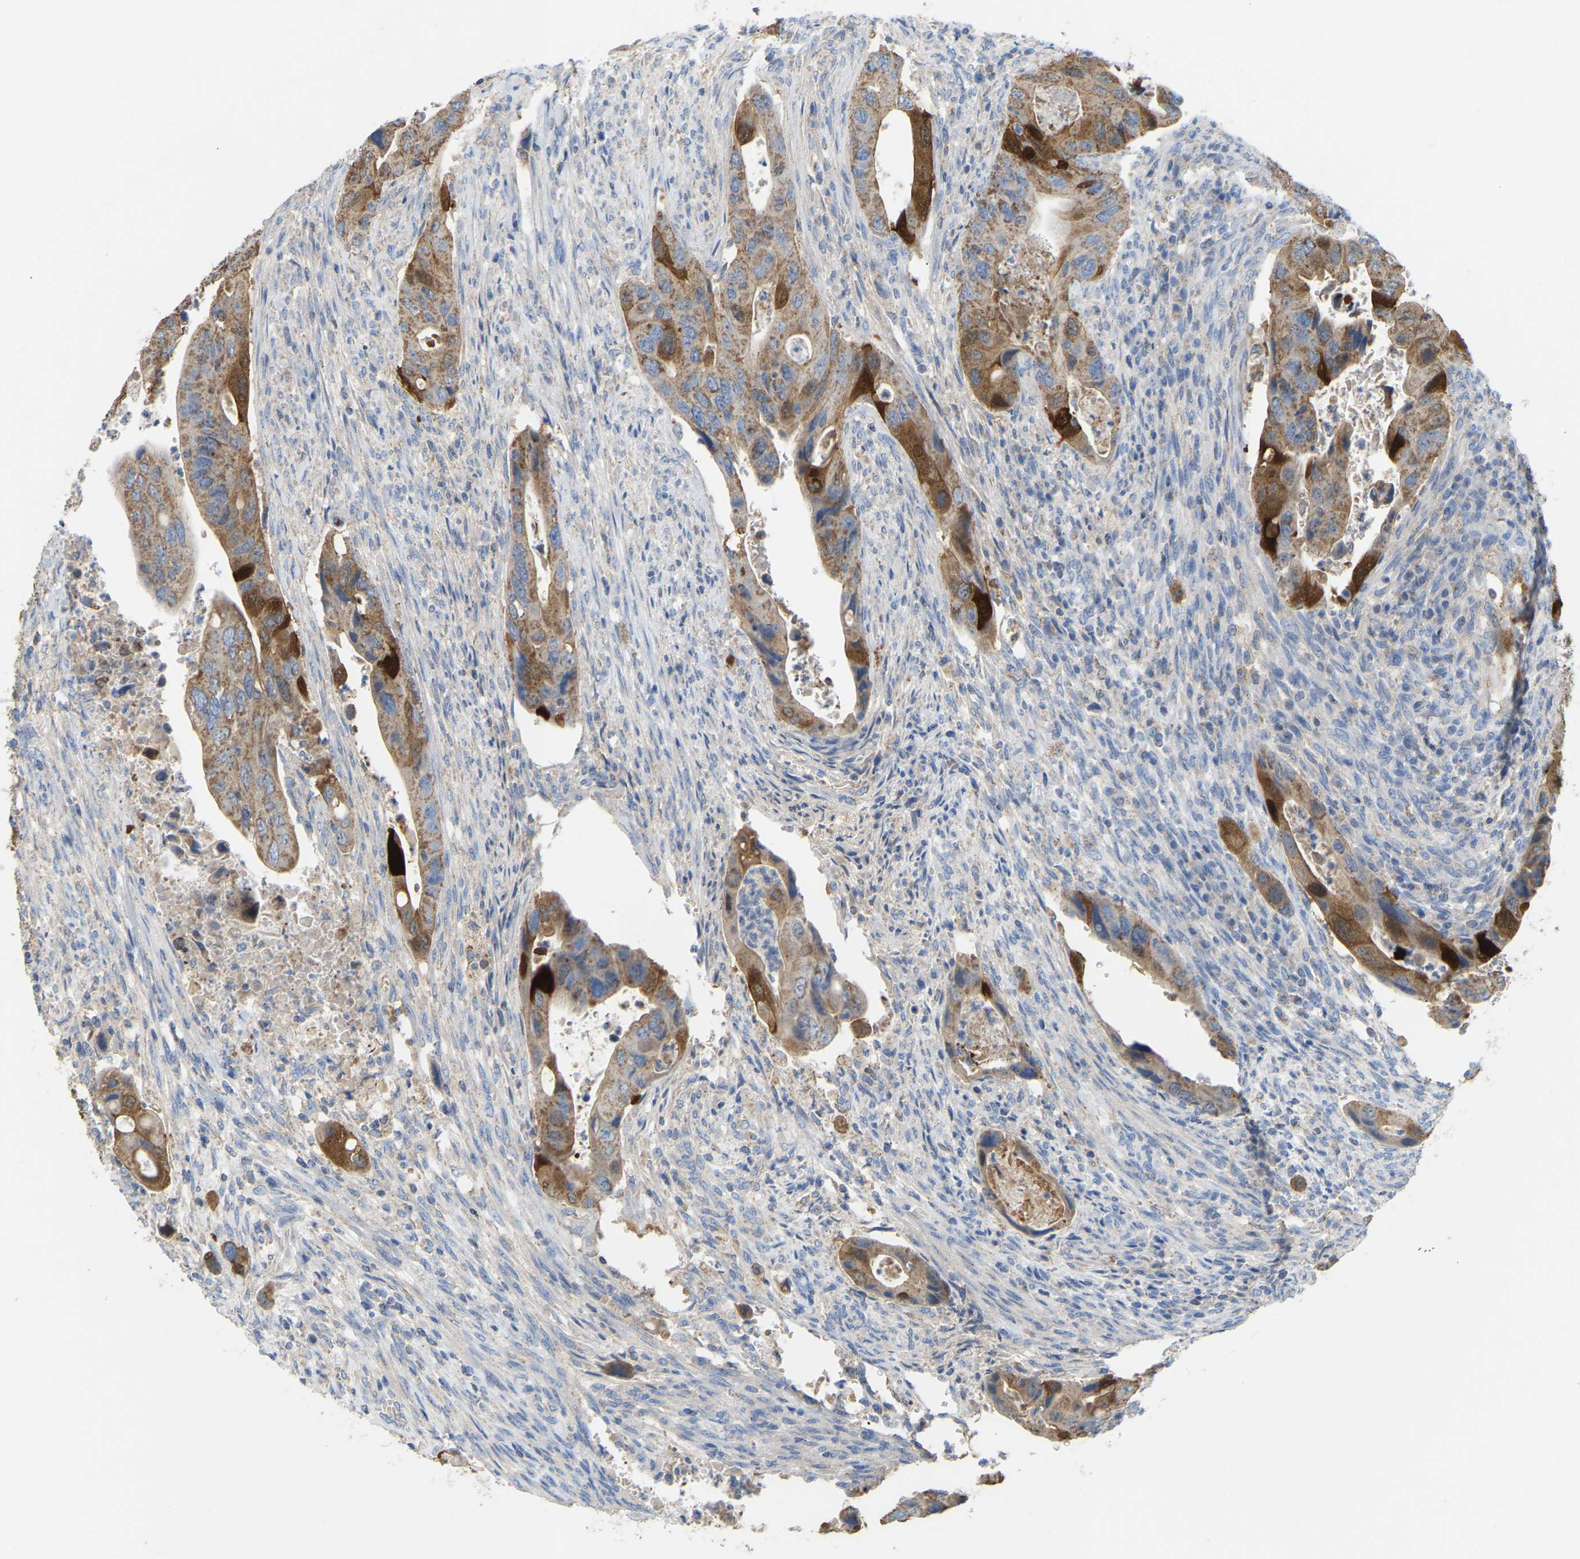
{"staining": {"intensity": "moderate", "quantity": ">75%", "location": "cytoplasmic/membranous"}, "tissue": "colorectal cancer", "cell_type": "Tumor cells", "image_type": "cancer", "snomed": [{"axis": "morphology", "description": "Adenocarcinoma, NOS"}, {"axis": "topography", "description": "Rectum"}], "caption": "Immunohistochemical staining of adenocarcinoma (colorectal) exhibits medium levels of moderate cytoplasmic/membranous staining in about >75% of tumor cells. The staining was performed using DAB (3,3'-diaminobenzidine) to visualize the protein expression in brown, while the nuclei were stained in blue with hematoxylin (Magnification: 20x).", "gene": "SERPINB5", "patient": {"sex": "female", "age": 57}}